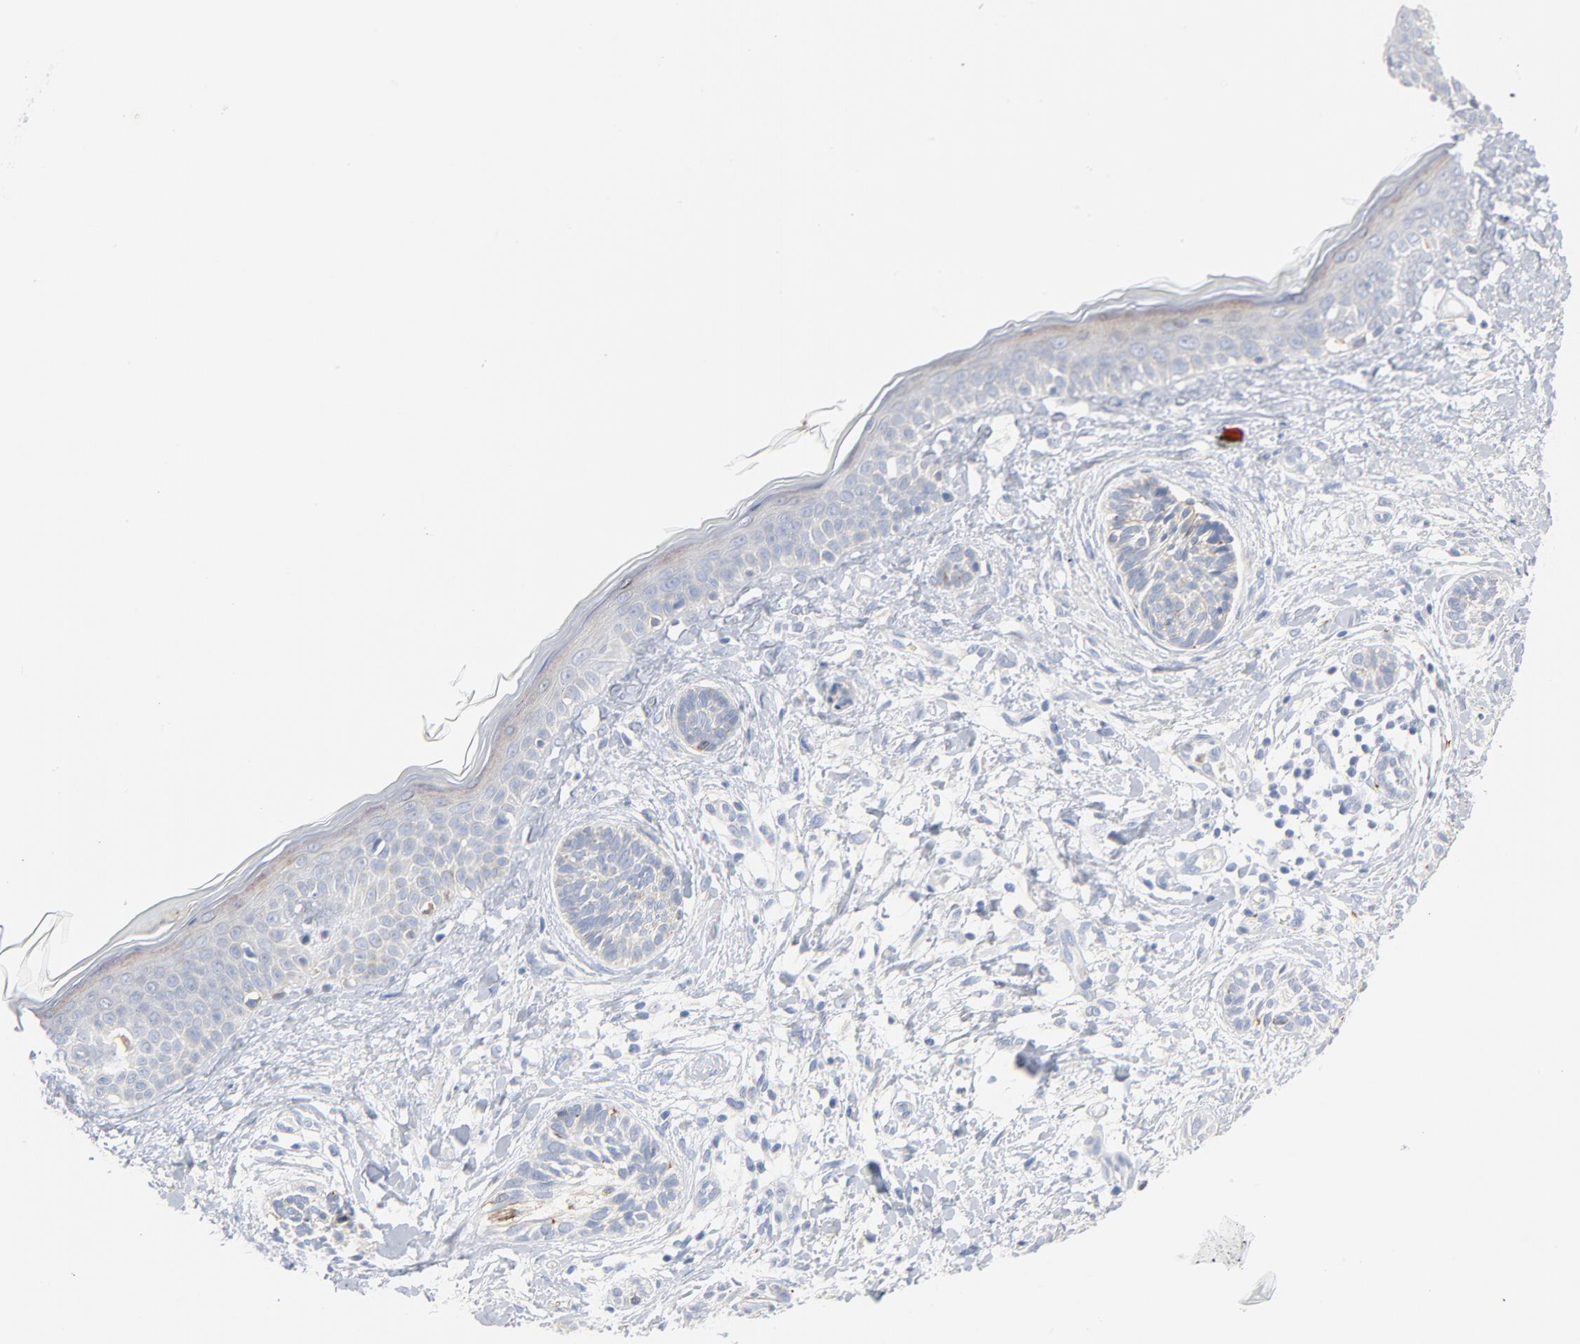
{"staining": {"intensity": "negative", "quantity": "none", "location": "none"}, "tissue": "skin cancer", "cell_type": "Tumor cells", "image_type": "cancer", "snomed": [{"axis": "morphology", "description": "Normal tissue, NOS"}, {"axis": "morphology", "description": "Basal cell carcinoma"}, {"axis": "topography", "description": "Skin"}], "caption": "Immunohistochemical staining of skin basal cell carcinoma shows no significant expression in tumor cells.", "gene": "IFT43", "patient": {"sex": "male", "age": 63}}